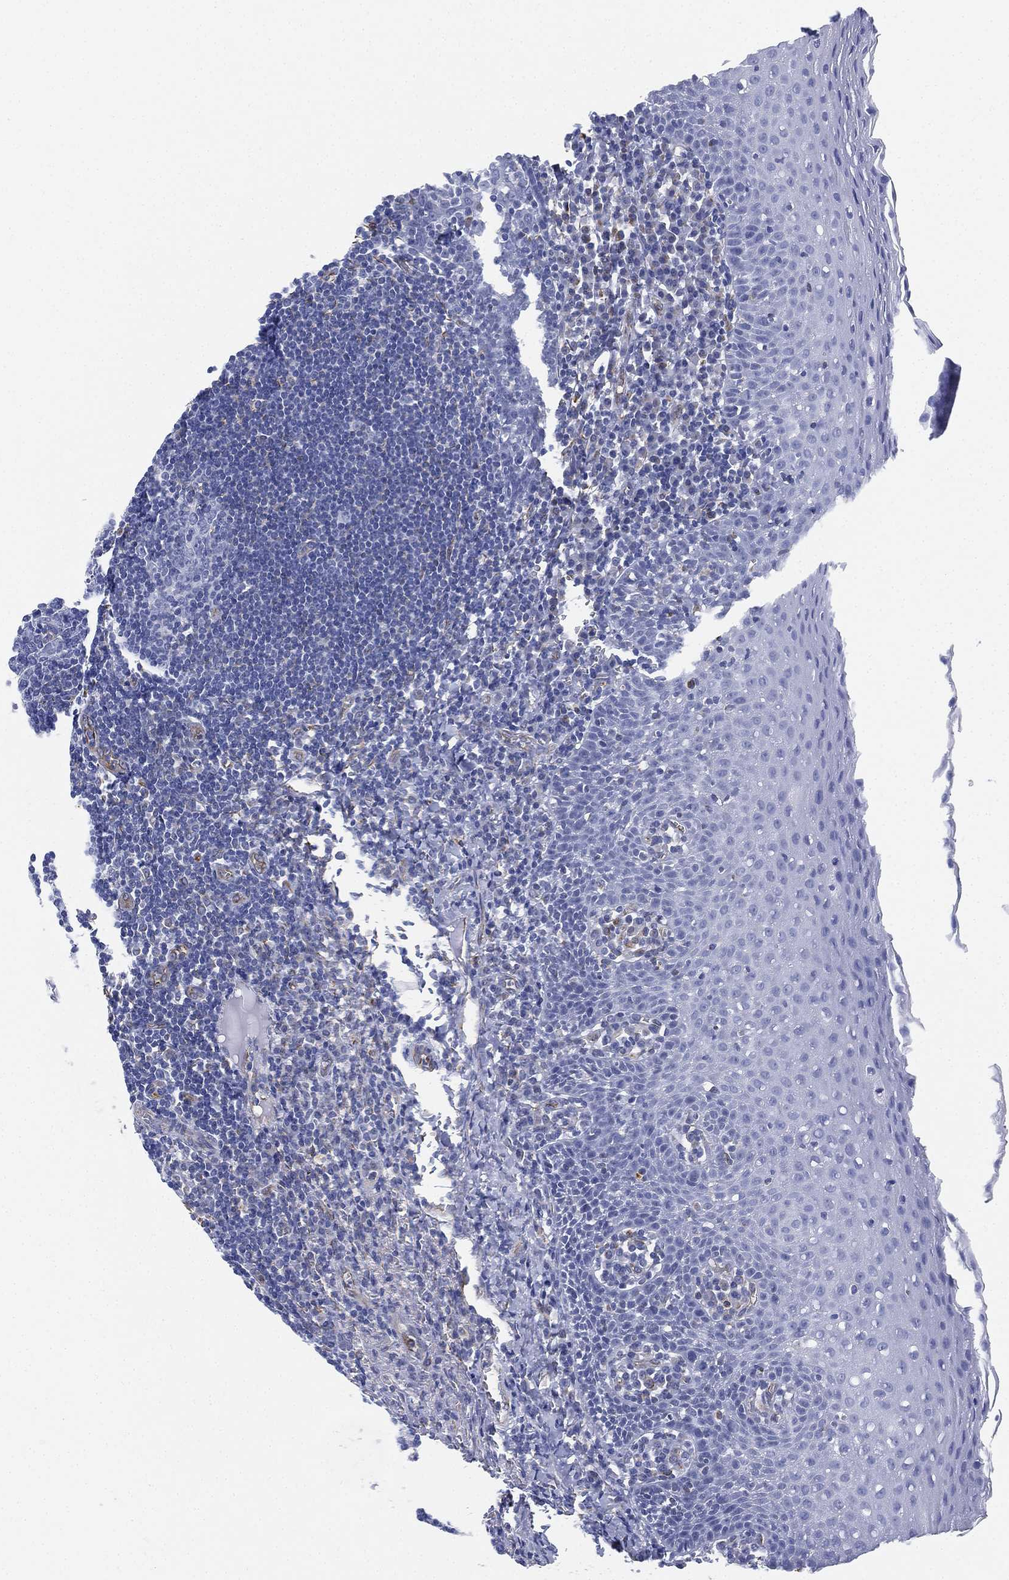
{"staining": {"intensity": "negative", "quantity": "none", "location": "none"}, "tissue": "tonsil", "cell_type": "Germinal center cells", "image_type": "normal", "snomed": [{"axis": "morphology", "description": "Normal tissue, NOS"}, {"axis": "morphology", "description": "Inflammation, NOS"}, {"axis": "topography", "description": "Tonsil"}], "caption": "A photomicrograph of tonsil stained for a protein shows no brown staining in germinal center cells.", "gene": "PSKH2", "patient": {"sex": "female", "age": 31}}